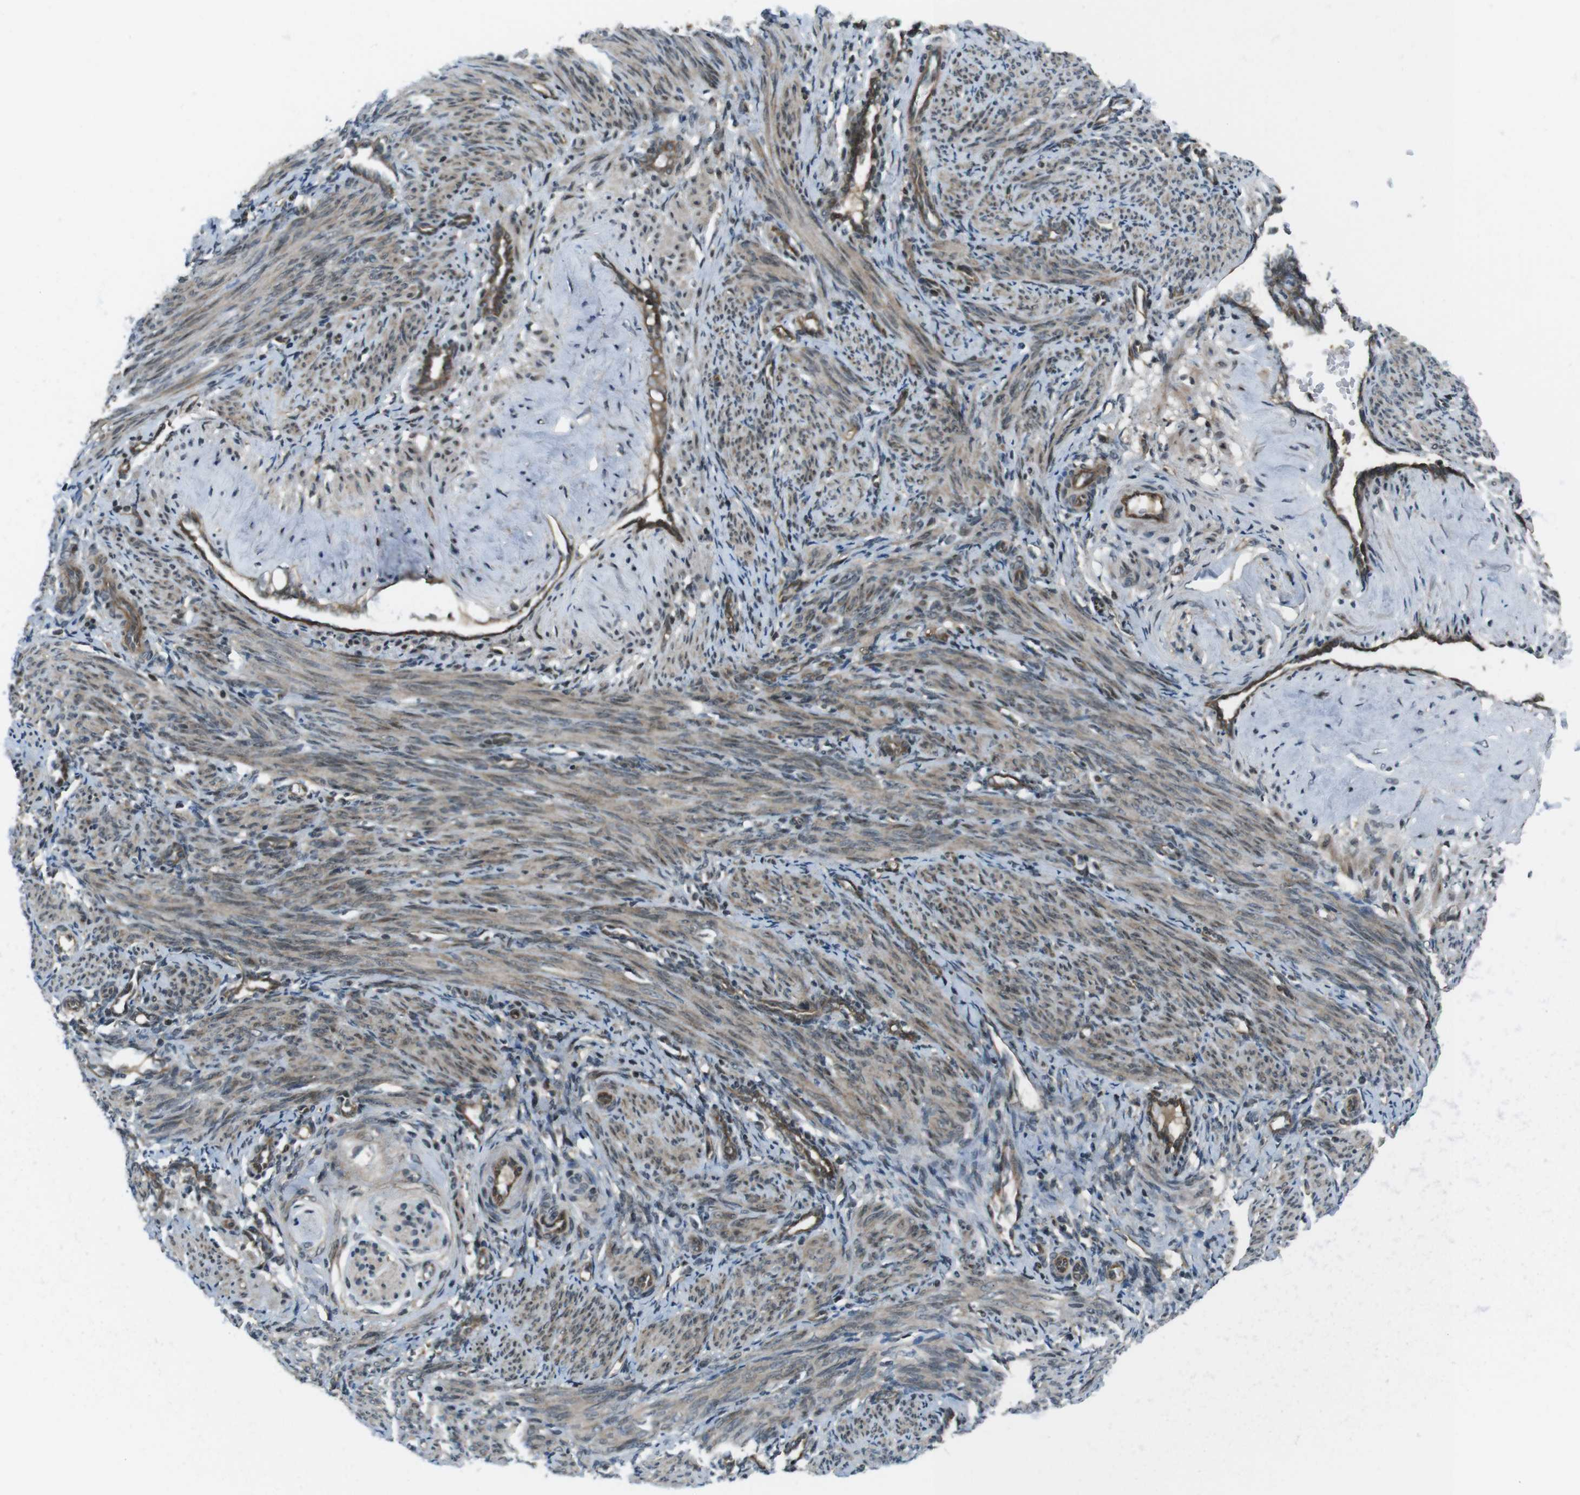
{"staining": {"intensity": "weak", "quantity": ">75%", "location": "cytoplasmic/membranous"}, "tissue": "smooth muscle", "cell_type": "Smooth muscle cells", "image_type": "normal", "snomed": [{"axis": "morphology", "description": "Normal tissue, NOS"}, {"axis": "topography", "description": "Endometrium"}], "caption": "Immunohistochemical staining of unremarkable human smooth muscle exhibits weak cytoplasmic/membranous protein staining in about >75% of smooth muscle cells.", "gene": "TIAM2", "patient": {"sex": "female", "age": 33}}